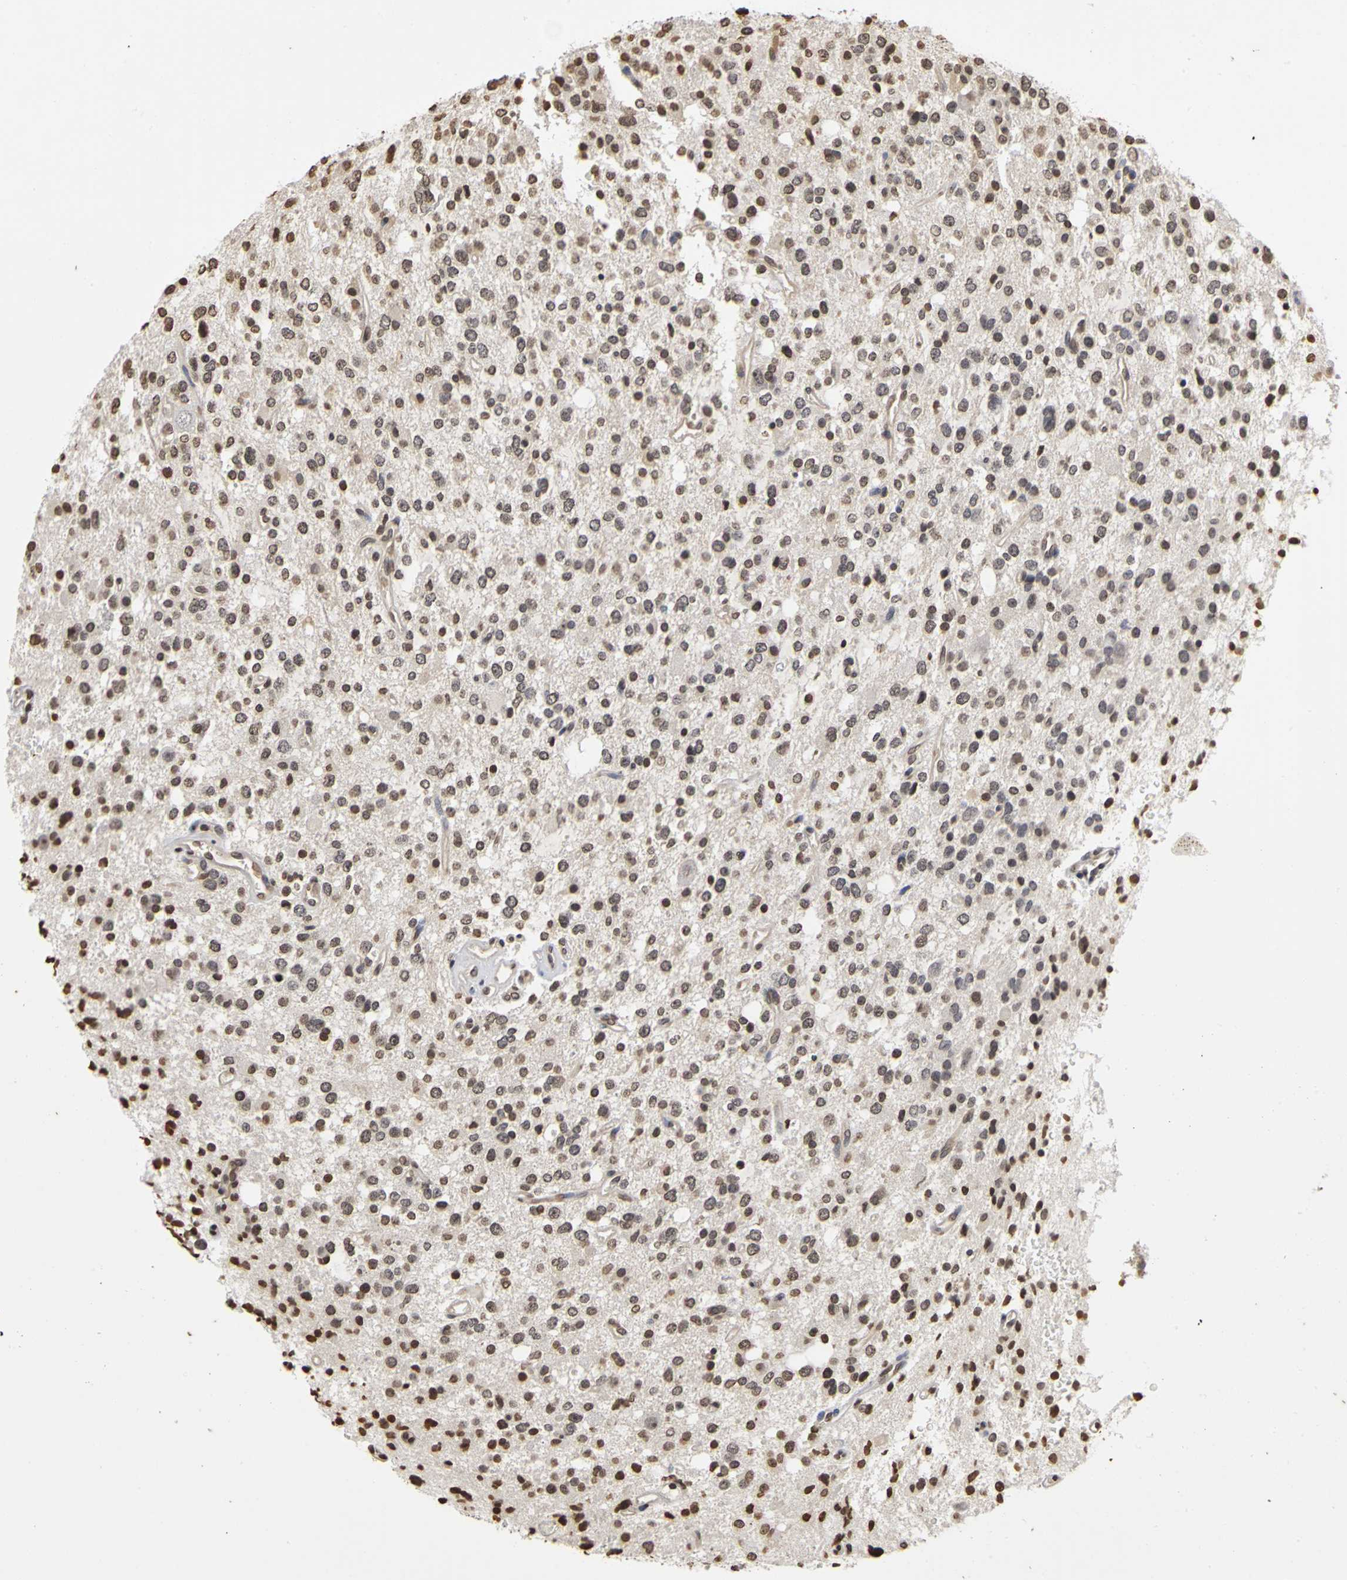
{"staining": {"intensity": "moderate", "quantity": ">75%", "location": "nuclear"}, "tissue": "glioma", "cell_type": "Tumor cells", "image_type": "cancer", "snomed": [{"axis": "morphology", "description": "Glioma, malignant, High grade"}, {"axis": "topography", "description": "Brain"}], "caption": "Glioma stained with a brown dye reveals moderate nuclear positive staining in about >75% of tumor cells.", "gene": "ERCC2", "patient": {"sex": "male", "age": 47}}